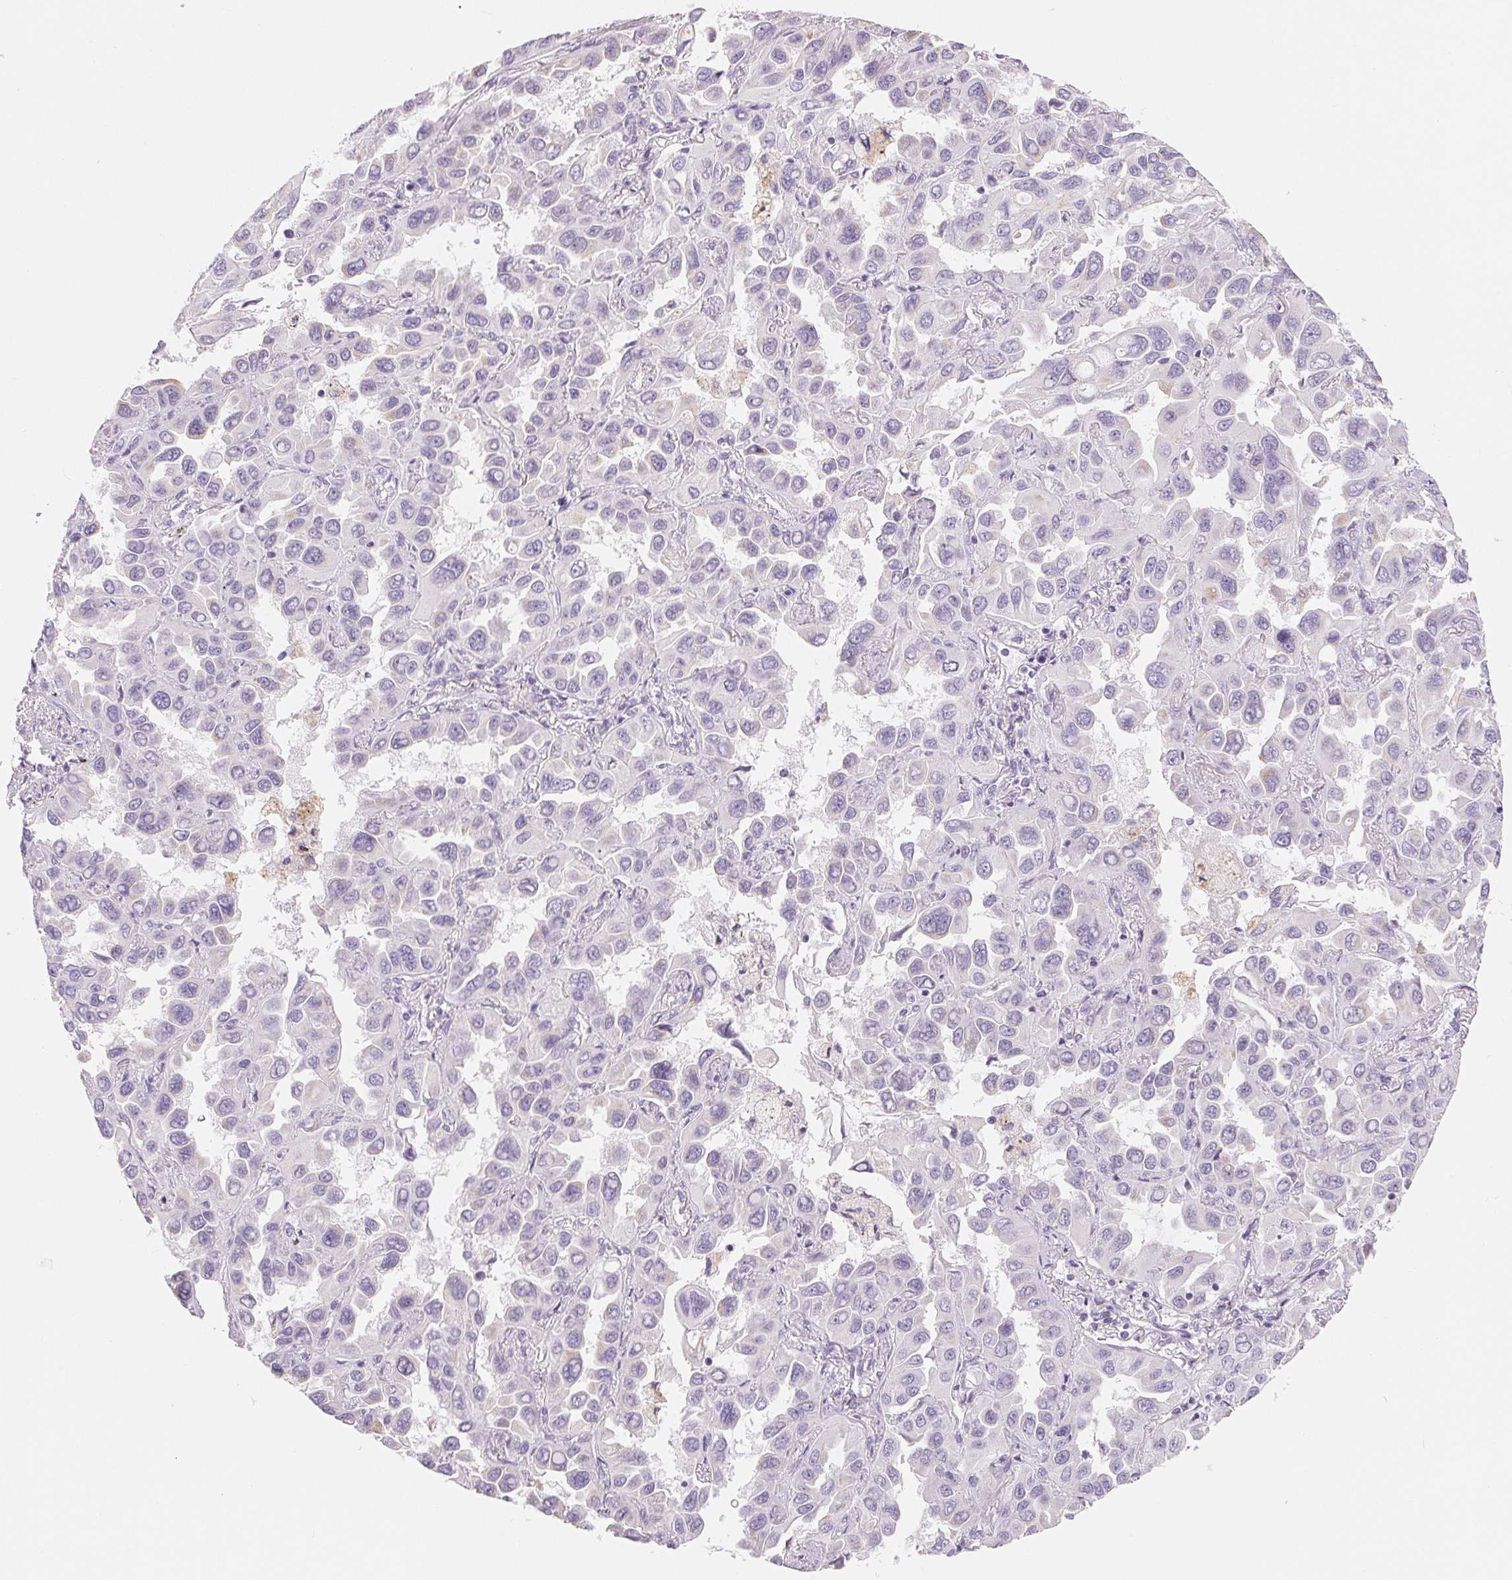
{"staining": {"intensity": "negative", "quantity": "none", "location": "none"}, "tissue": "lung cancer", "cell_type": "Tumor cells", "image_type": "cancer", "snomed": [{"axis": "morphology", "description": "Adenocarcinoma, NOS"}, {"axis": "topography", "description": "Lung"}], "caption": "Immunohistochemistry (IHC) of adenocarcinoma (lung) displays no expression in tumor cells. (Brightfield microscopy of DAB IHC at high magnification).", "gene": "SPACA5B", "patient": {"sex": "male", "age": 64}}